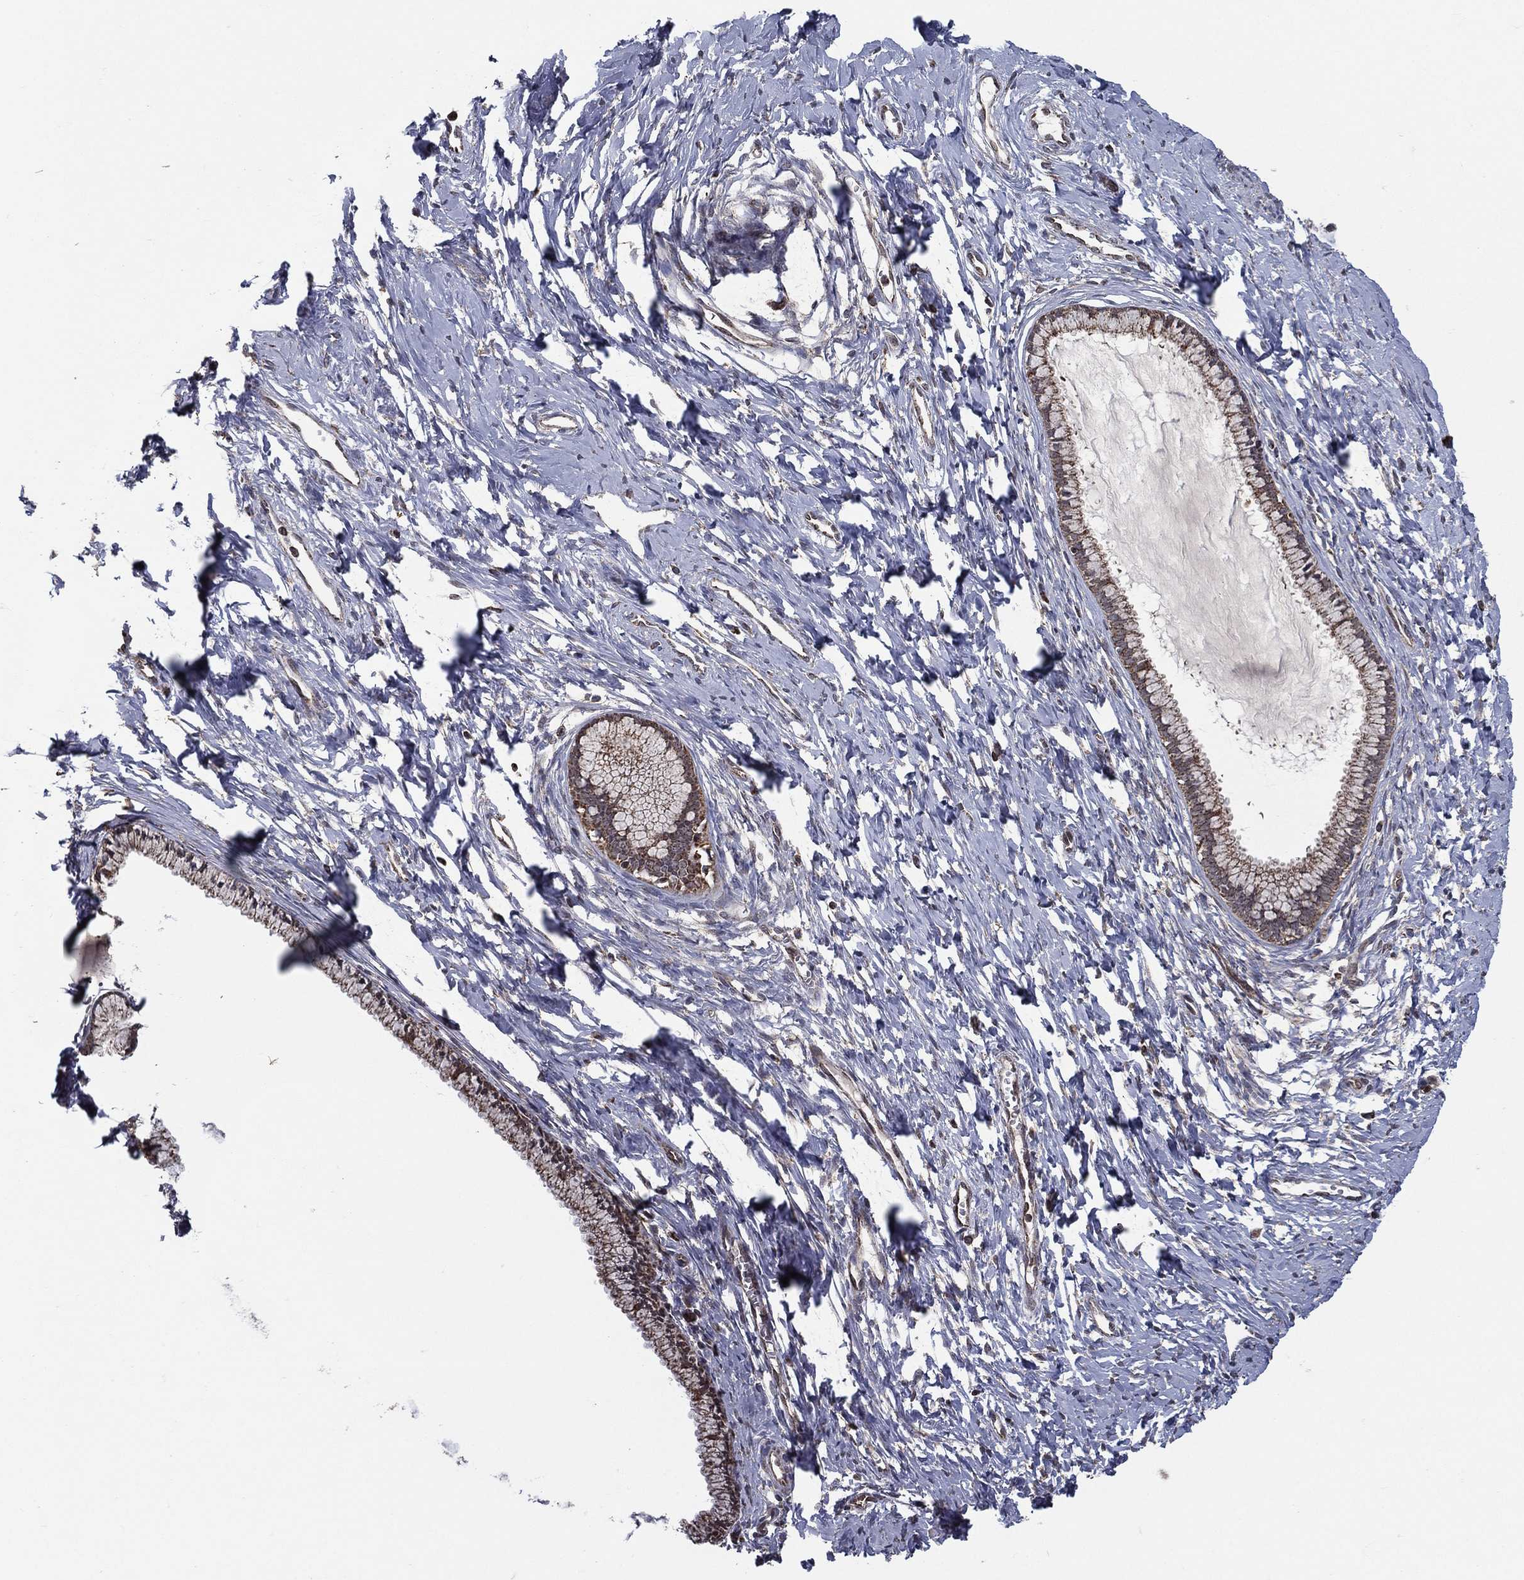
{"staining": {"intensity": "moderate", "quantity": "25%-75%", "location": "cytoplasmic/membranous"}, "tissue": "cervix", "cell_type": "Glandular cells", "image_type": "normal", "snomed": [{"axis": "morphology", "description": "Normal tissue, NOS"}, {"axis": "topography", "description": "Cervix"}], "caption": "Immunohistochemical staining of normal cervix reveals moderate cytoplasmic/membranous protein expression in about 25%-75% of glandular cells. The staining was performed using DAB, with brown indicating positive protein expression. Nuclei are stained blue with hematoxylin.", "gene": "ENSG00000288684", "patient": {"sex": "female", "age": 40}}